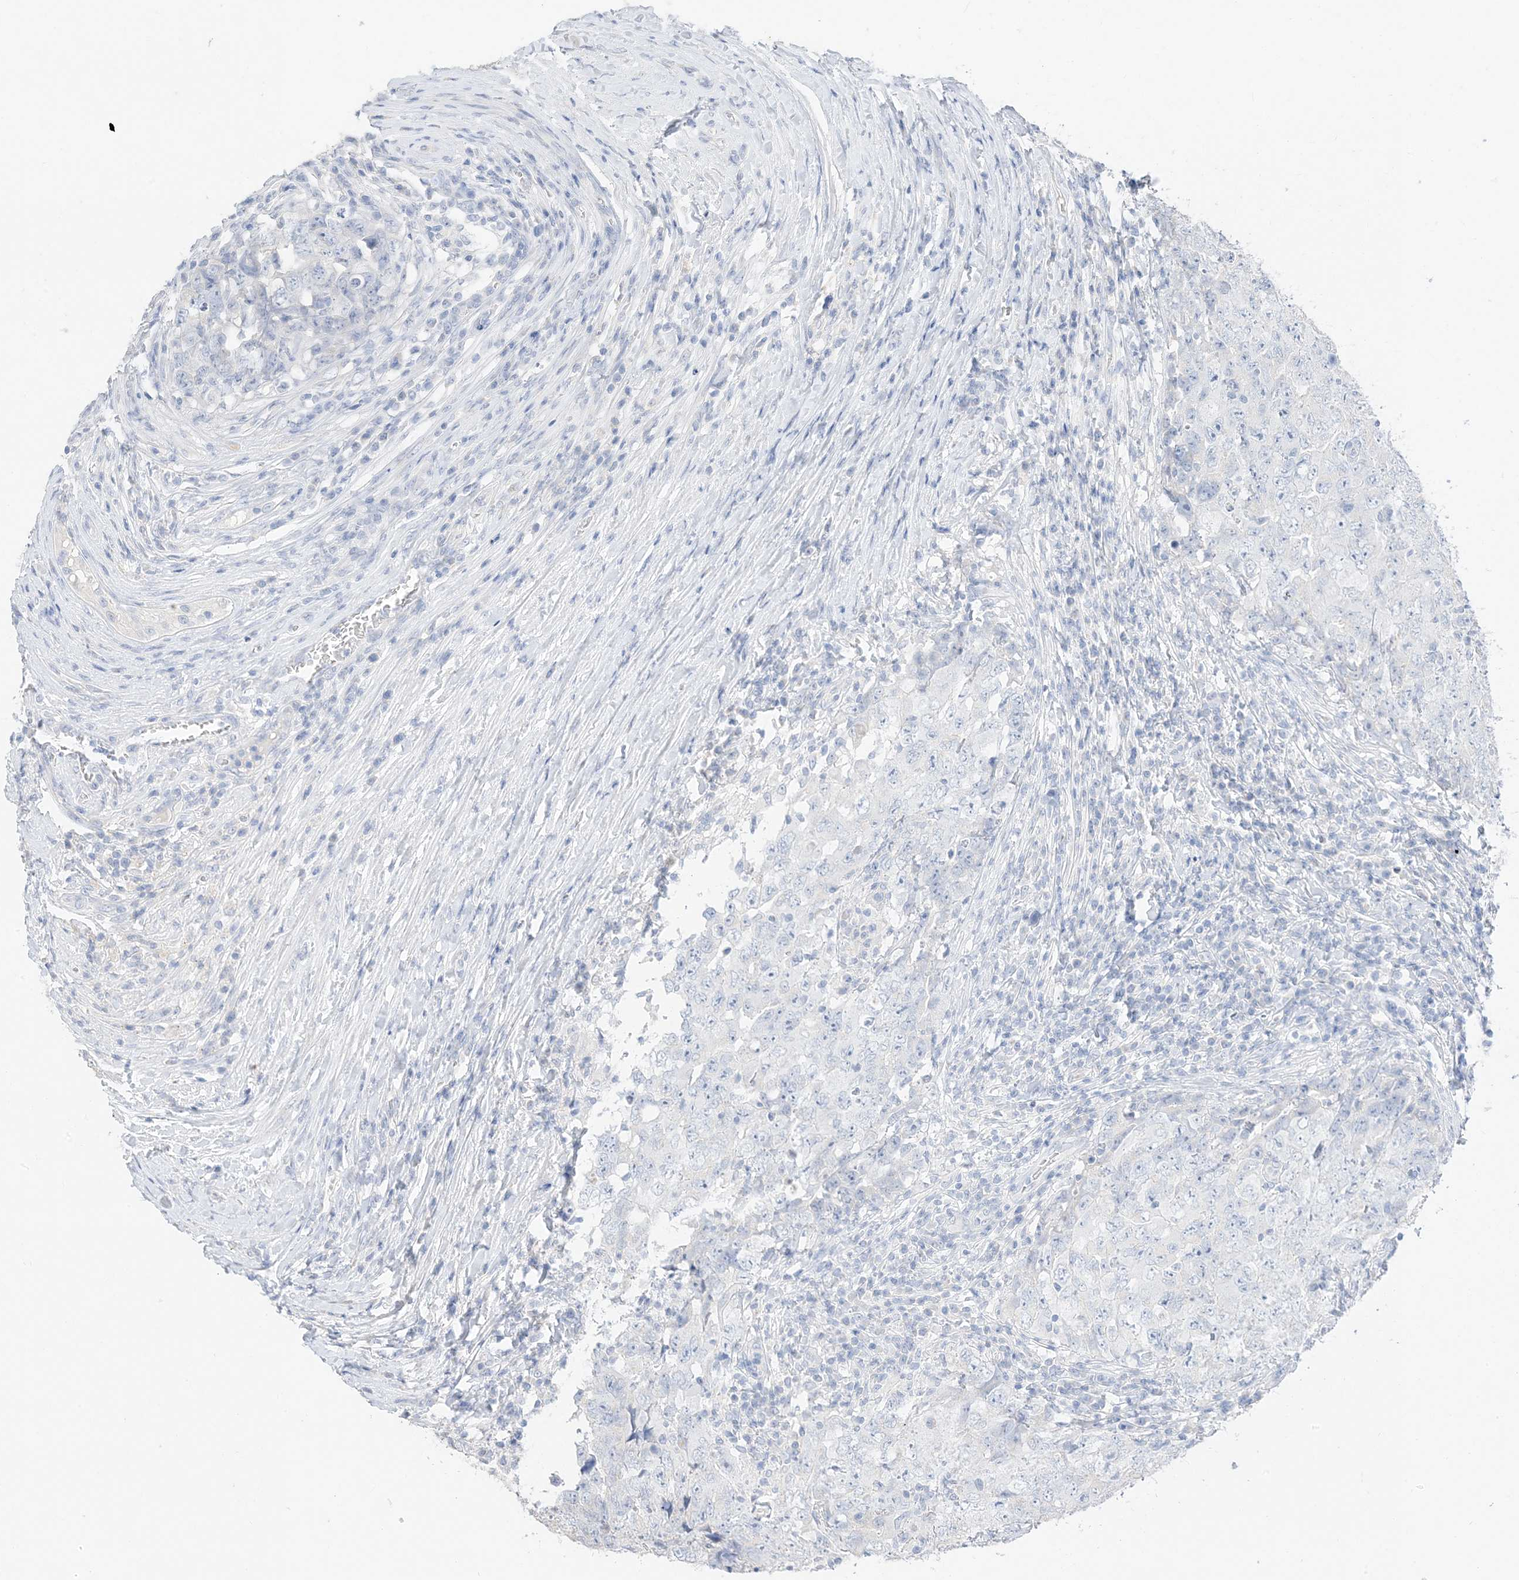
{"staining": {"intensity": "negative", "quantity": "none", "location": "none"}, "tissue": "testis cancer", "cell_type": "Tumor cells", "image_type": "cancer", "snomed": [{"axis": "morphology", "description": "Carcinoma, Embryonal, NOS"}, {"axis": "topography", "description": "Testis"}], "caption": "Protein analysis of testis embryonal carcinoma displays no significant positivity in tumor cells.", "gene": "MUC17", "patient": {"sex": "male", "age": 26}}